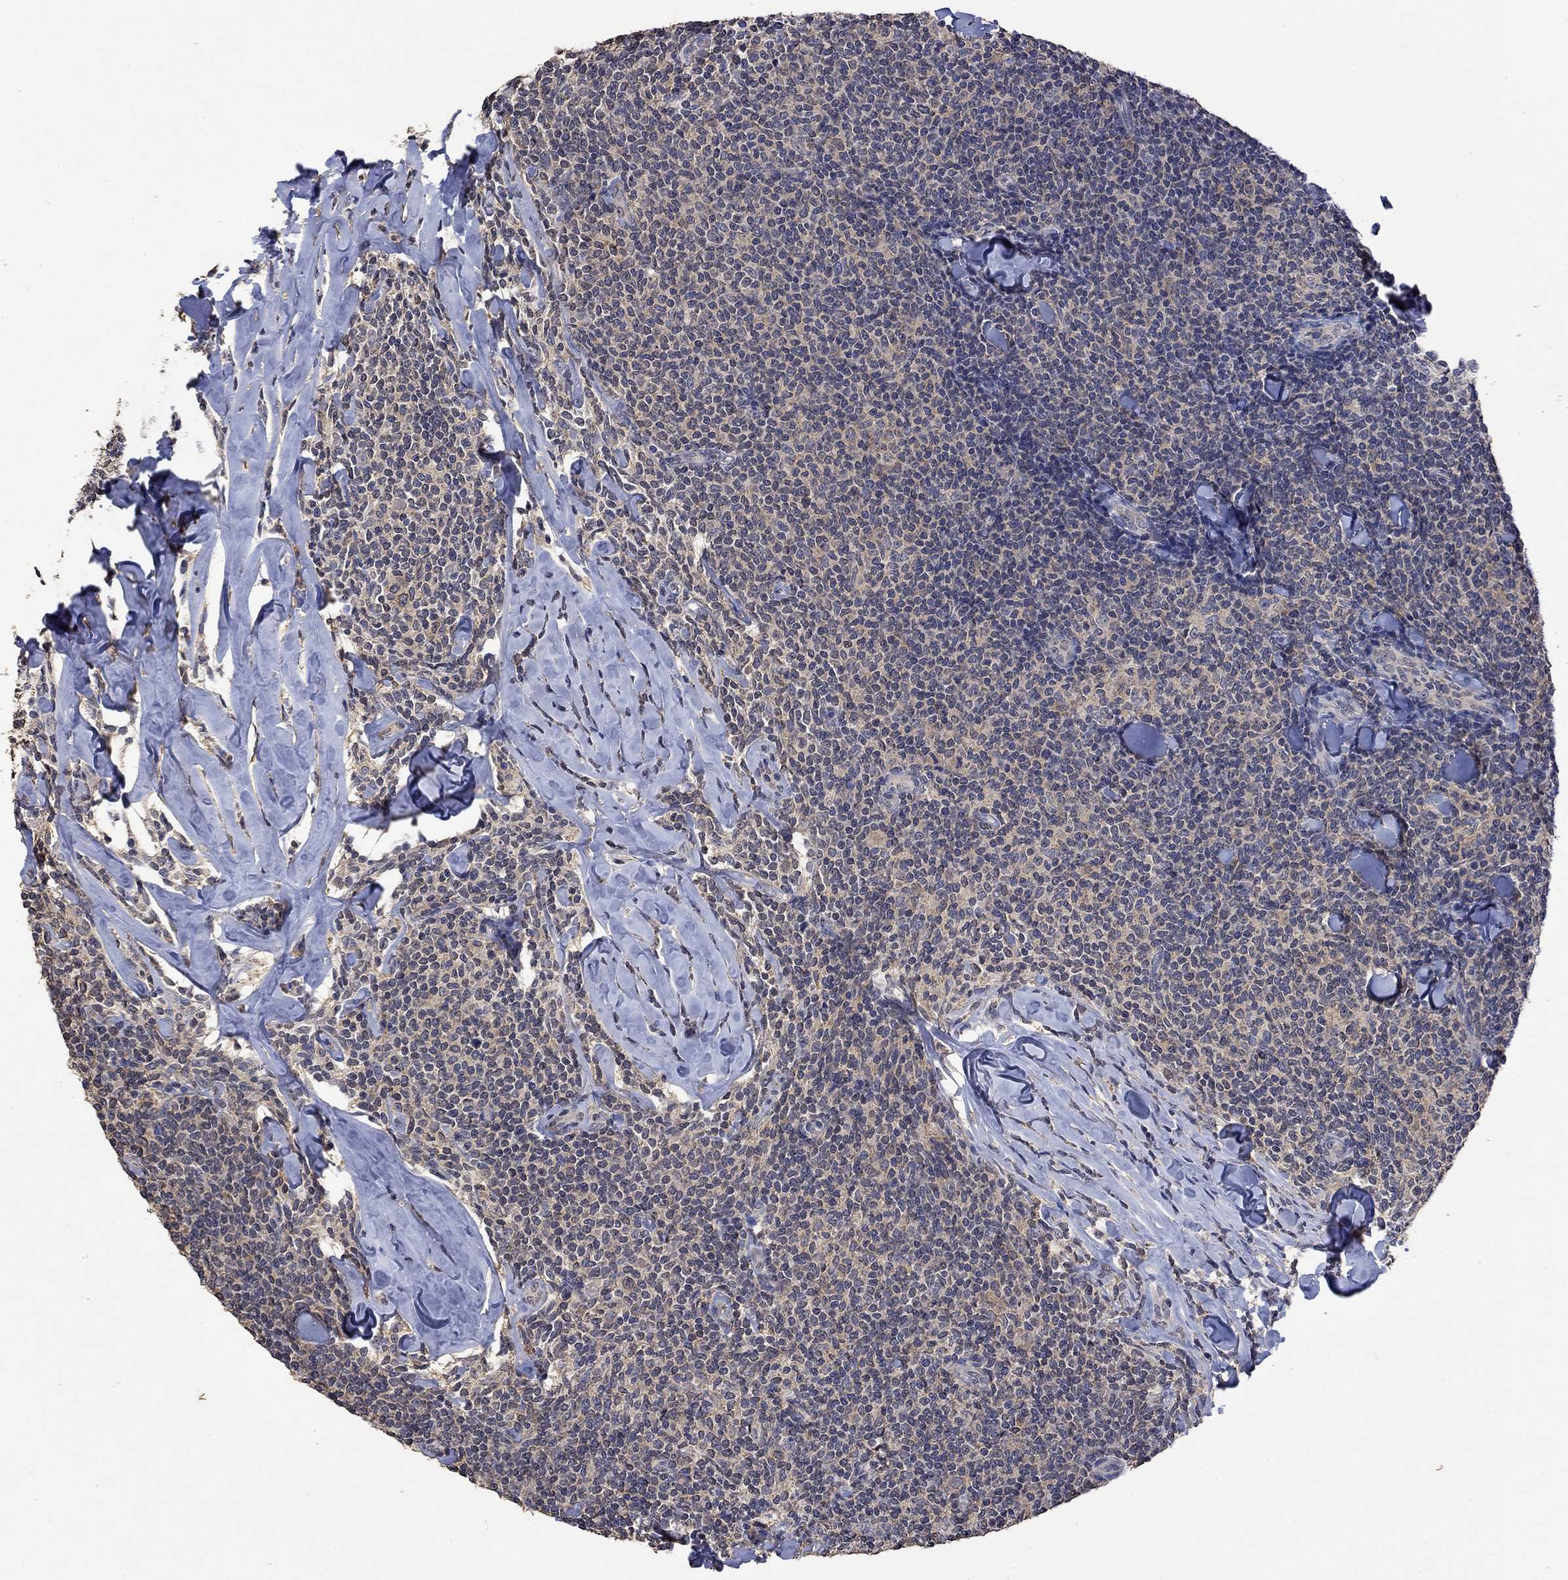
{"staining": {"intensity": "negative", "quantity": "none", "location": "none"}, "tissue": "lymphoma", "cell_type": "Tumor cells", "image_type": "cancer", "snomed": [{"axis": "morphology", "description": "Malignant lymphoma, non-Hodgkin's type, Low grade"}, {"axis": "topography", "description": "Lymph node"}], "caption": "High power microscopy photomicrograph of an immunohistochemistry micrograph of lymphoma, revealing no significant staining in tumor cells. The staining is performed using DAB brown chromogen with nuclei counter-stained in using hematoxylin.", "gene": "PTPN20", "patient": {"sex": "female", "age": 56}}